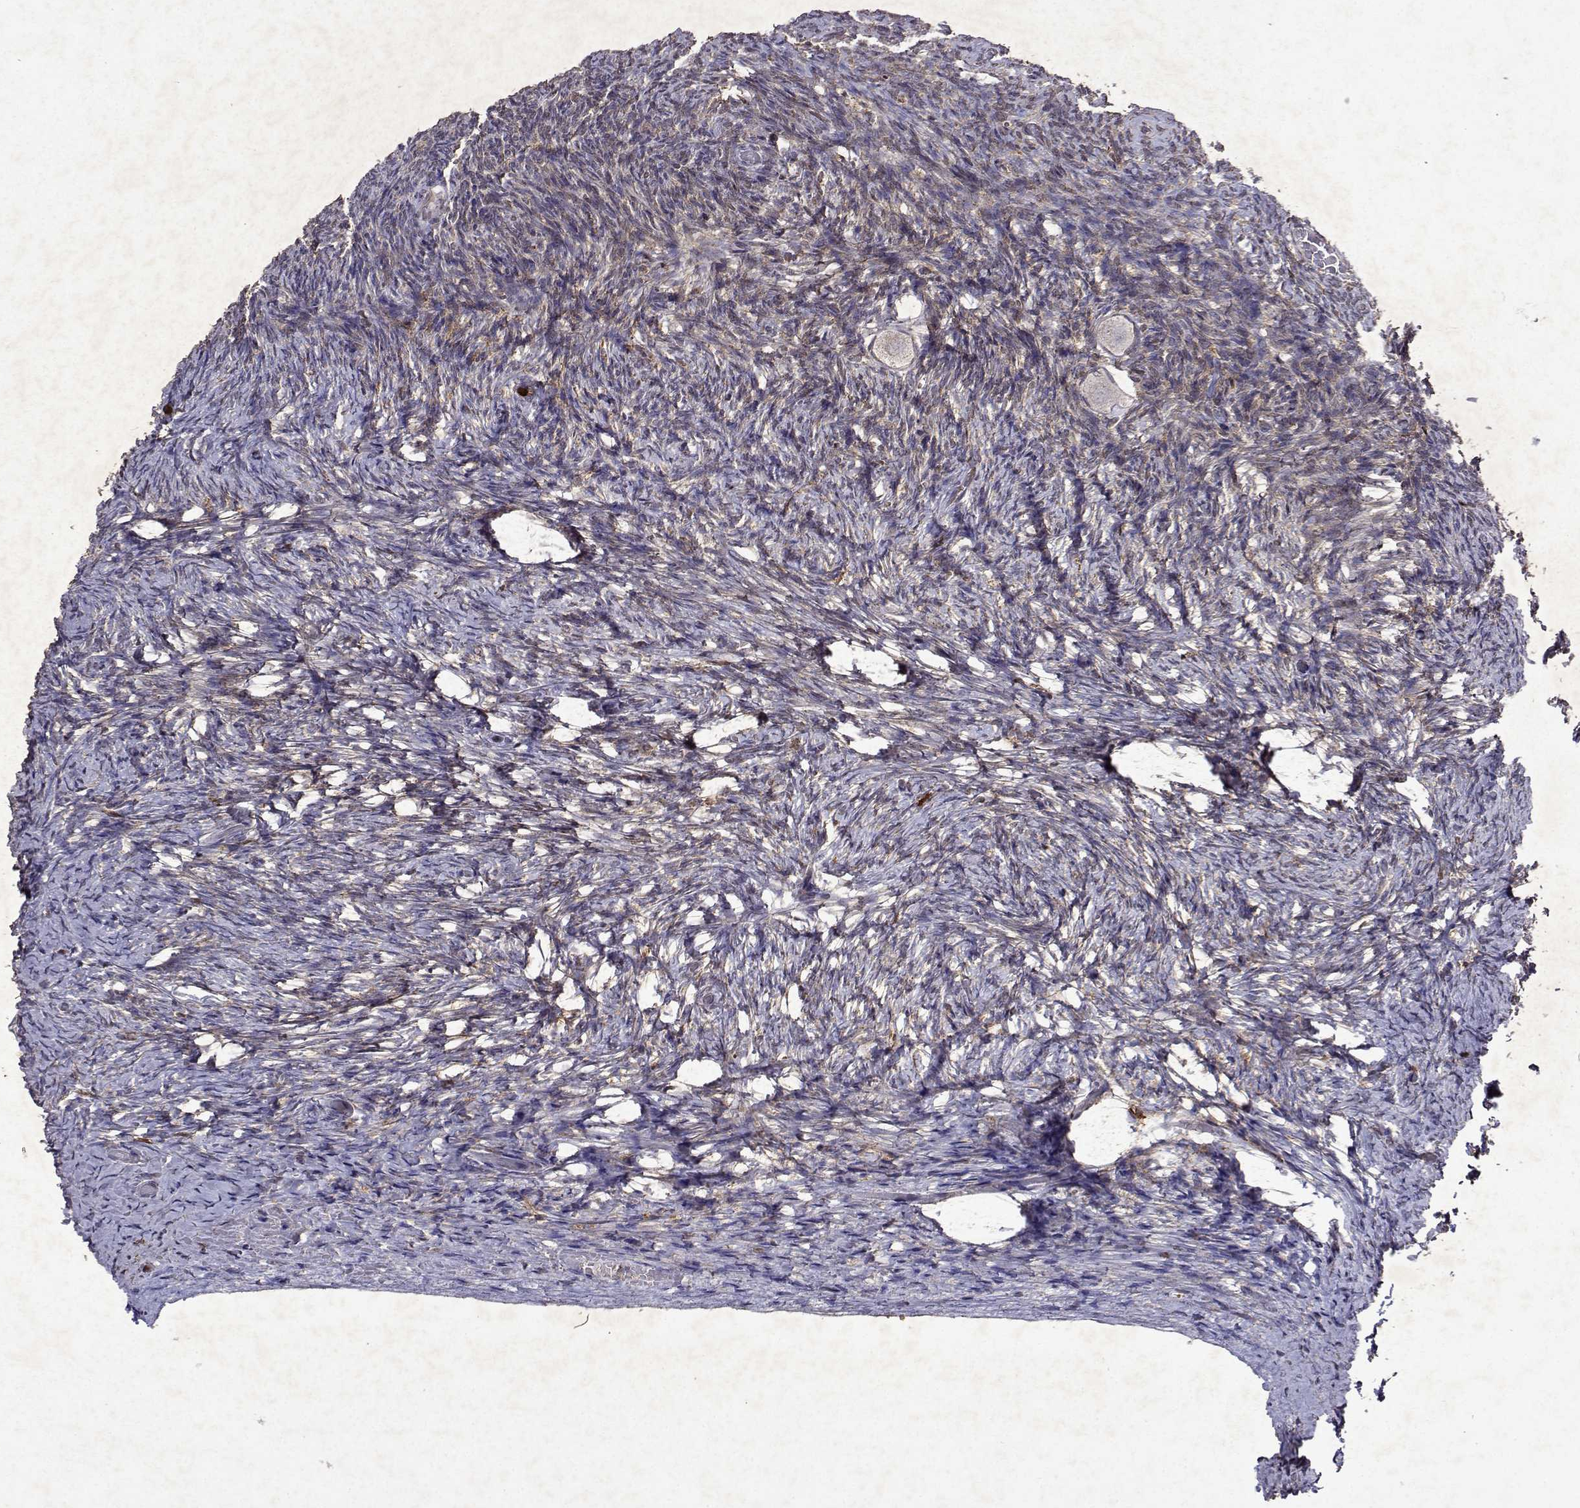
{"staining": {"intensity": "negative", "quantity": "none", "location": "none"}, "tissue": "ovary", "cell_type": "Follicle cells", "image_type": "normal", "snomed": [{"axis": "morphology", "description": "Normal tissue, NOS"}, {"axis": "topography", "description": "Ovary"}], "caption": "High magnification brightfield microscopy of unremarkable ovary stained with DAB (3,3'-diaminobenzidine) (brown) and counterstained with hematoxylin (blue): follicle cells show no significant staining. Brightfield microscopy of IHC stained with DAB (brown) and hematoxylin (blue), captured at high magnification.", "gene": "APAF1", "patient": {"sex": "female", "age": 34}}